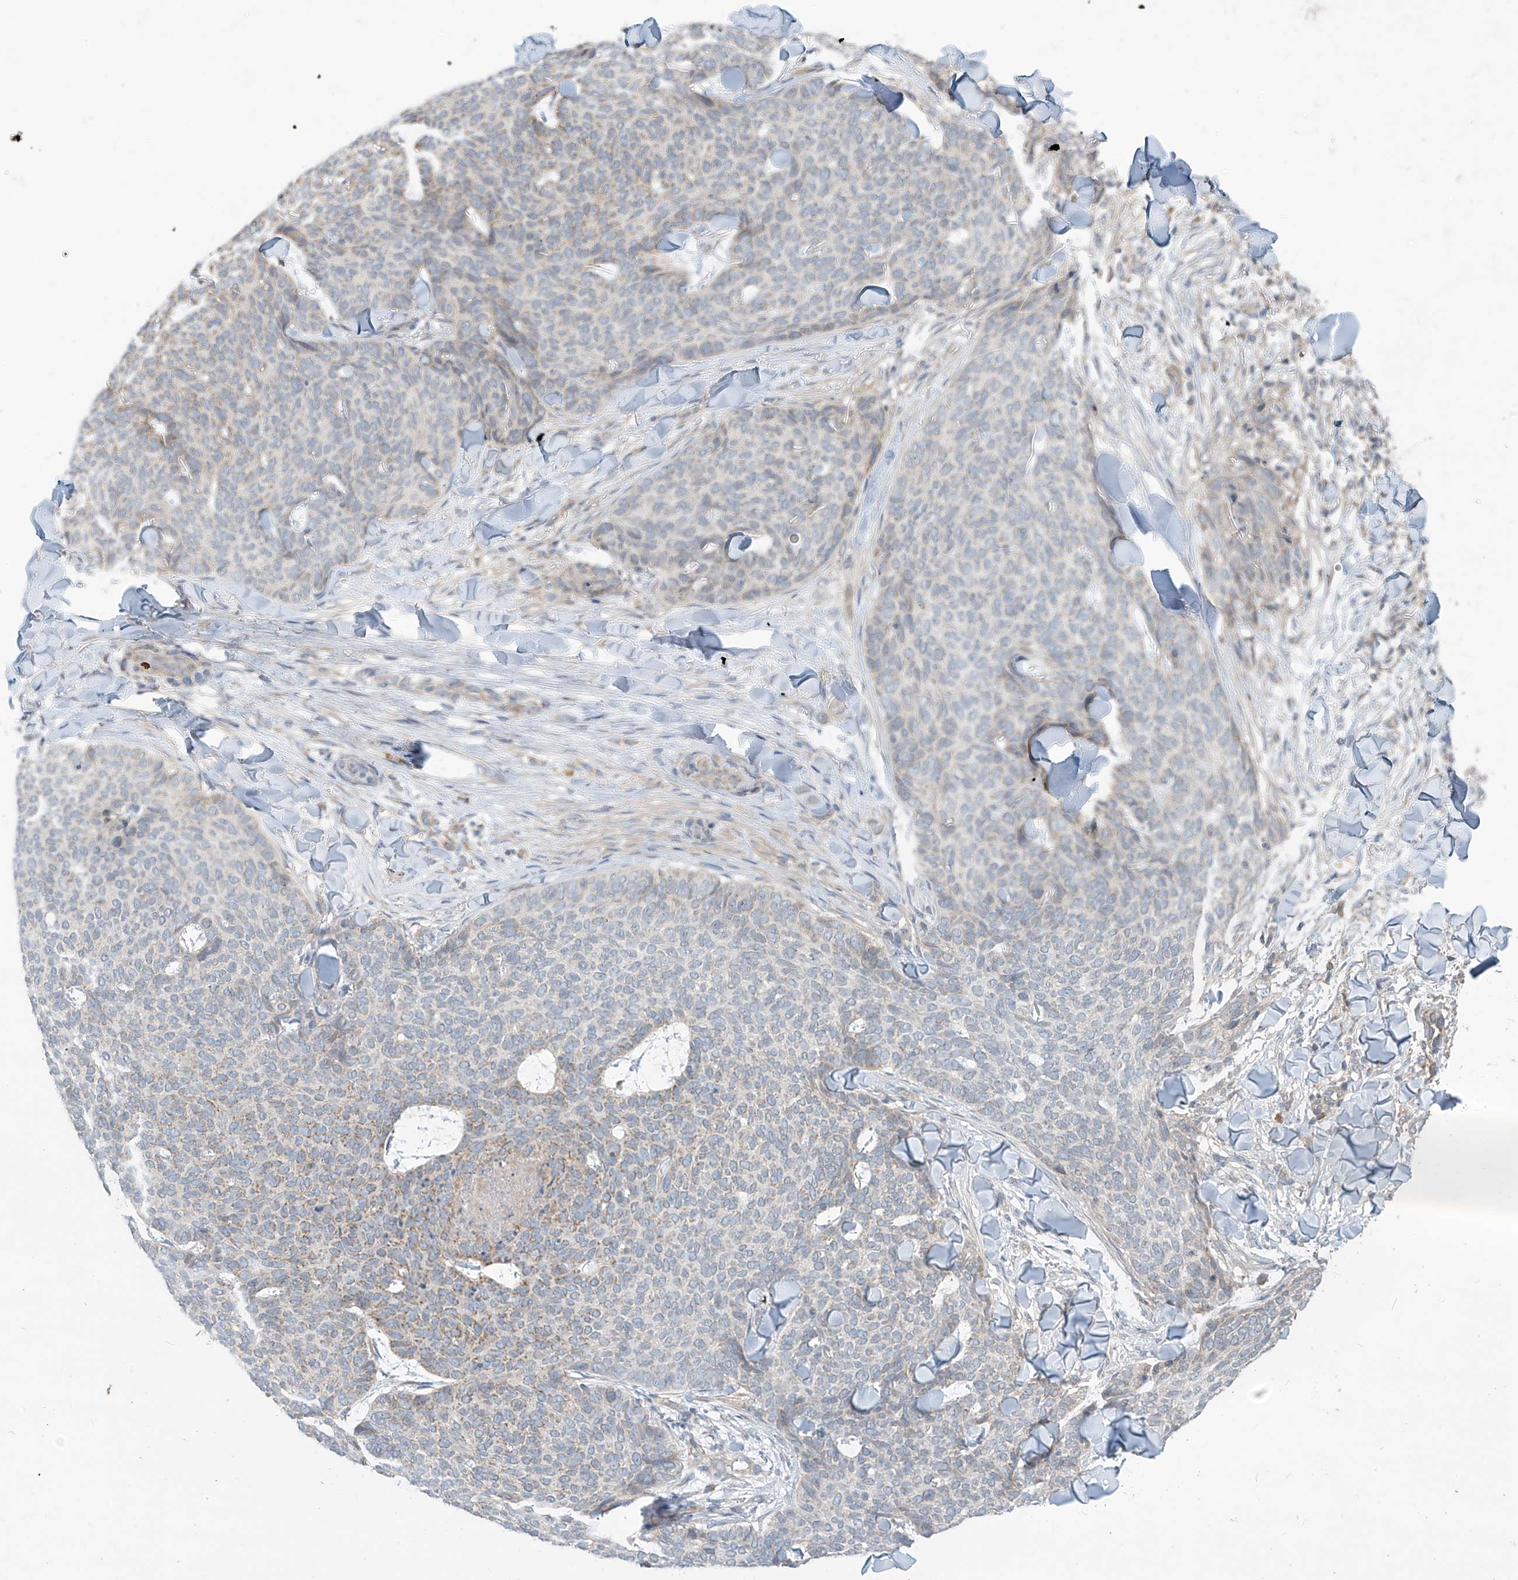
{"staining": {"intensity": "weak", "quantity": "<25%", "location": "cytoplasmic/membranous"}, "tissue": "skin cancer", "cell_type": "Tumor cells", "image_type": "cancer", "snomed": [{"axis": "morphology", "description": "Normal tissue, NOS"}, {"axis": "morphology", "description": "Basal cell carcinoma"}, {"axis": "topography", "description": "Skin"}], "caption": "Immunohistochemical staining of human skin cancer (basal cell carcinoma) demonstrates no significant staining in tumor cells.", "gene": "SCGB1D2", "patient": {"sex": "male", "age": 50}}